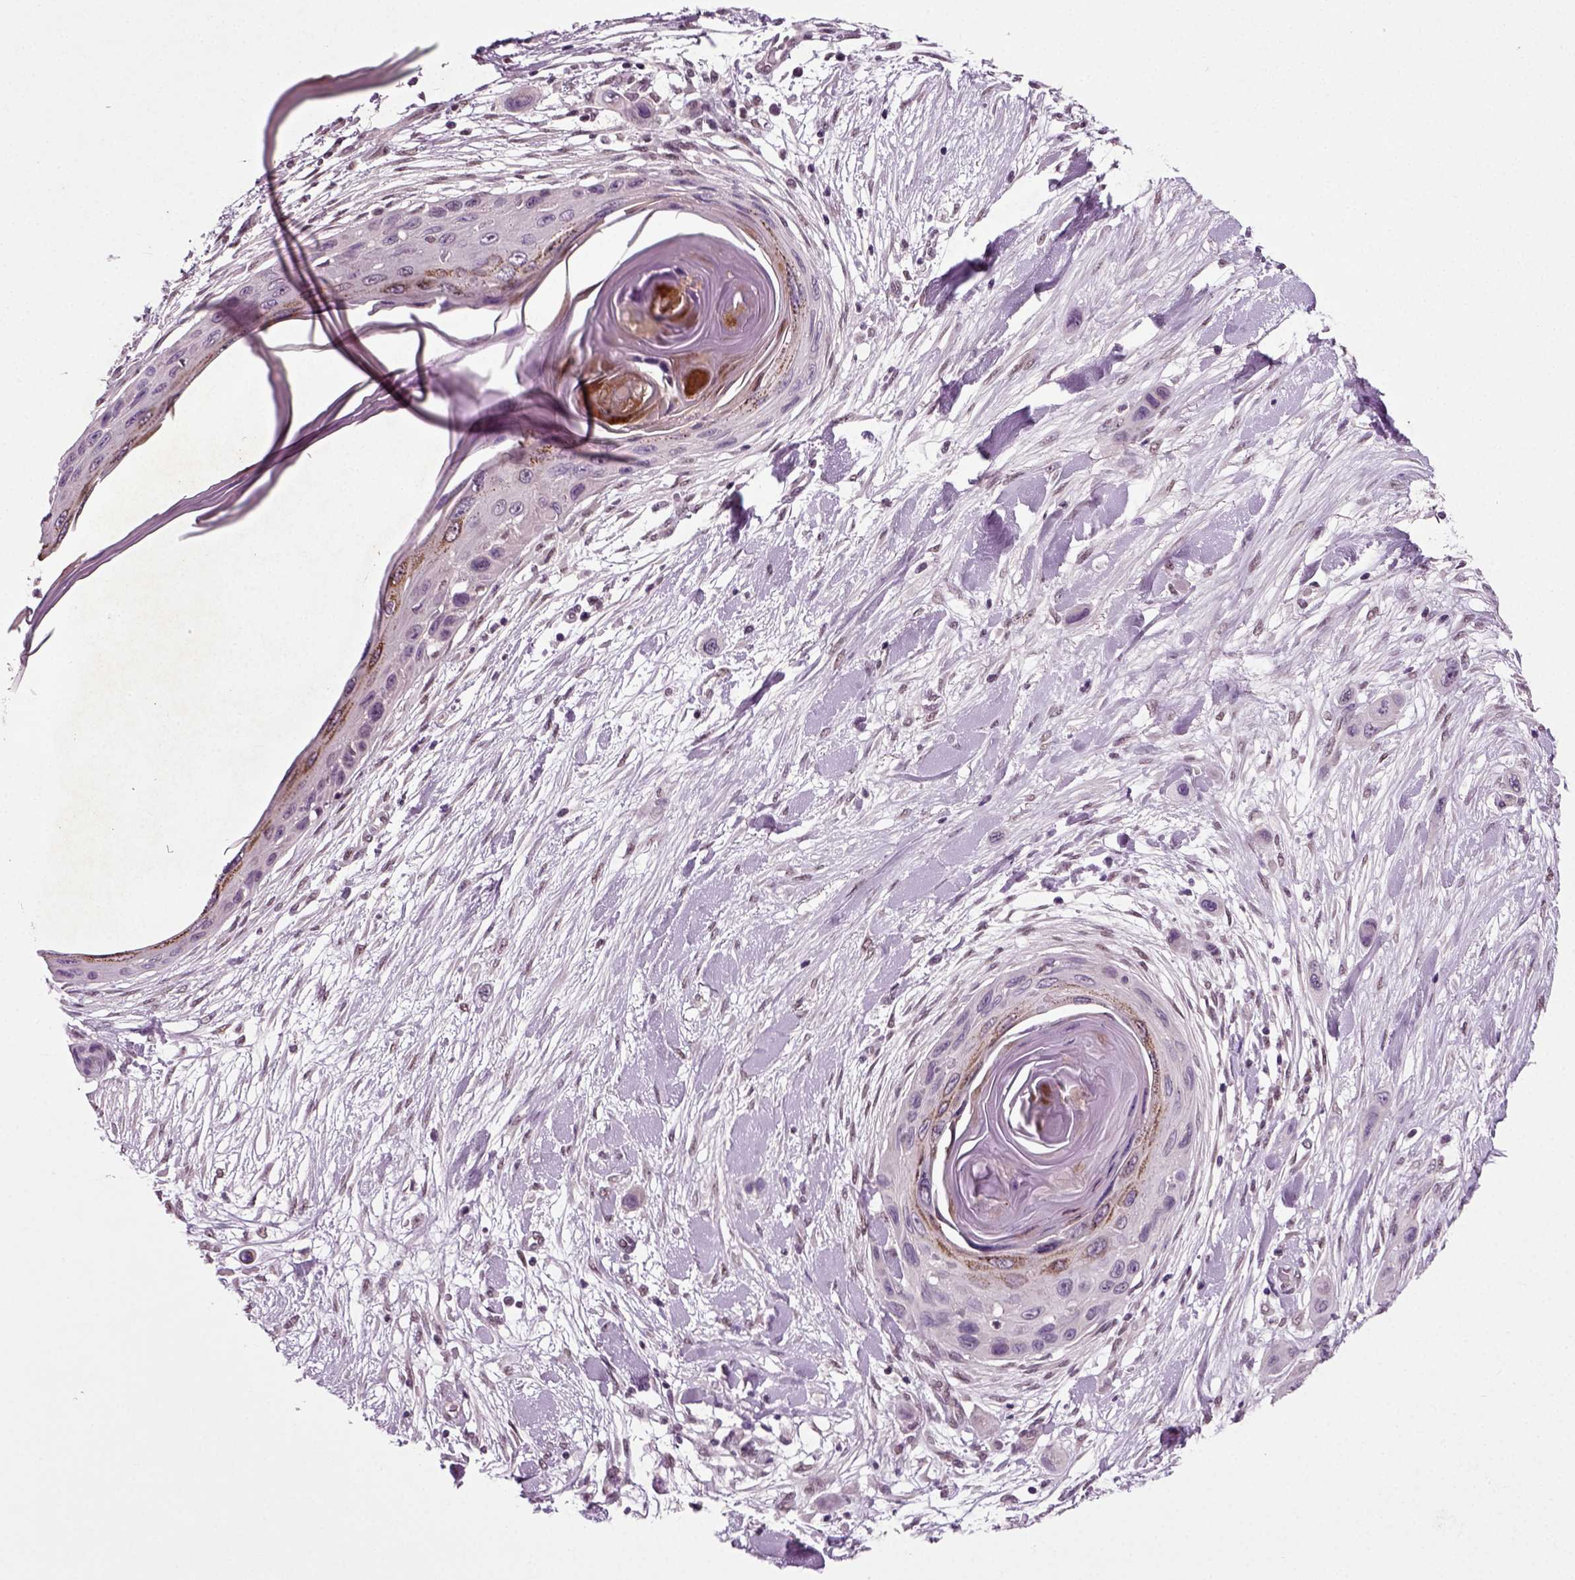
{"staining": {"intensity": "negative", "quantity": "none", "location": "none"}, "tissue": "skin cancer", "cell_type": "Tumor cells", "image_type": "cancer", "snomed": [{"axis": "morphology", "description": "Squamous cell carcinoma, NOS"}, {"axis": "topography", "description": "Skin"}], "caption": "IHC micrograph of skin squamous cell carcinoma stained for a protein (brown), which displays no staining in tumor cells.", "gene": "RCOR3", "patient": {"sex": "male", "age": 79}}